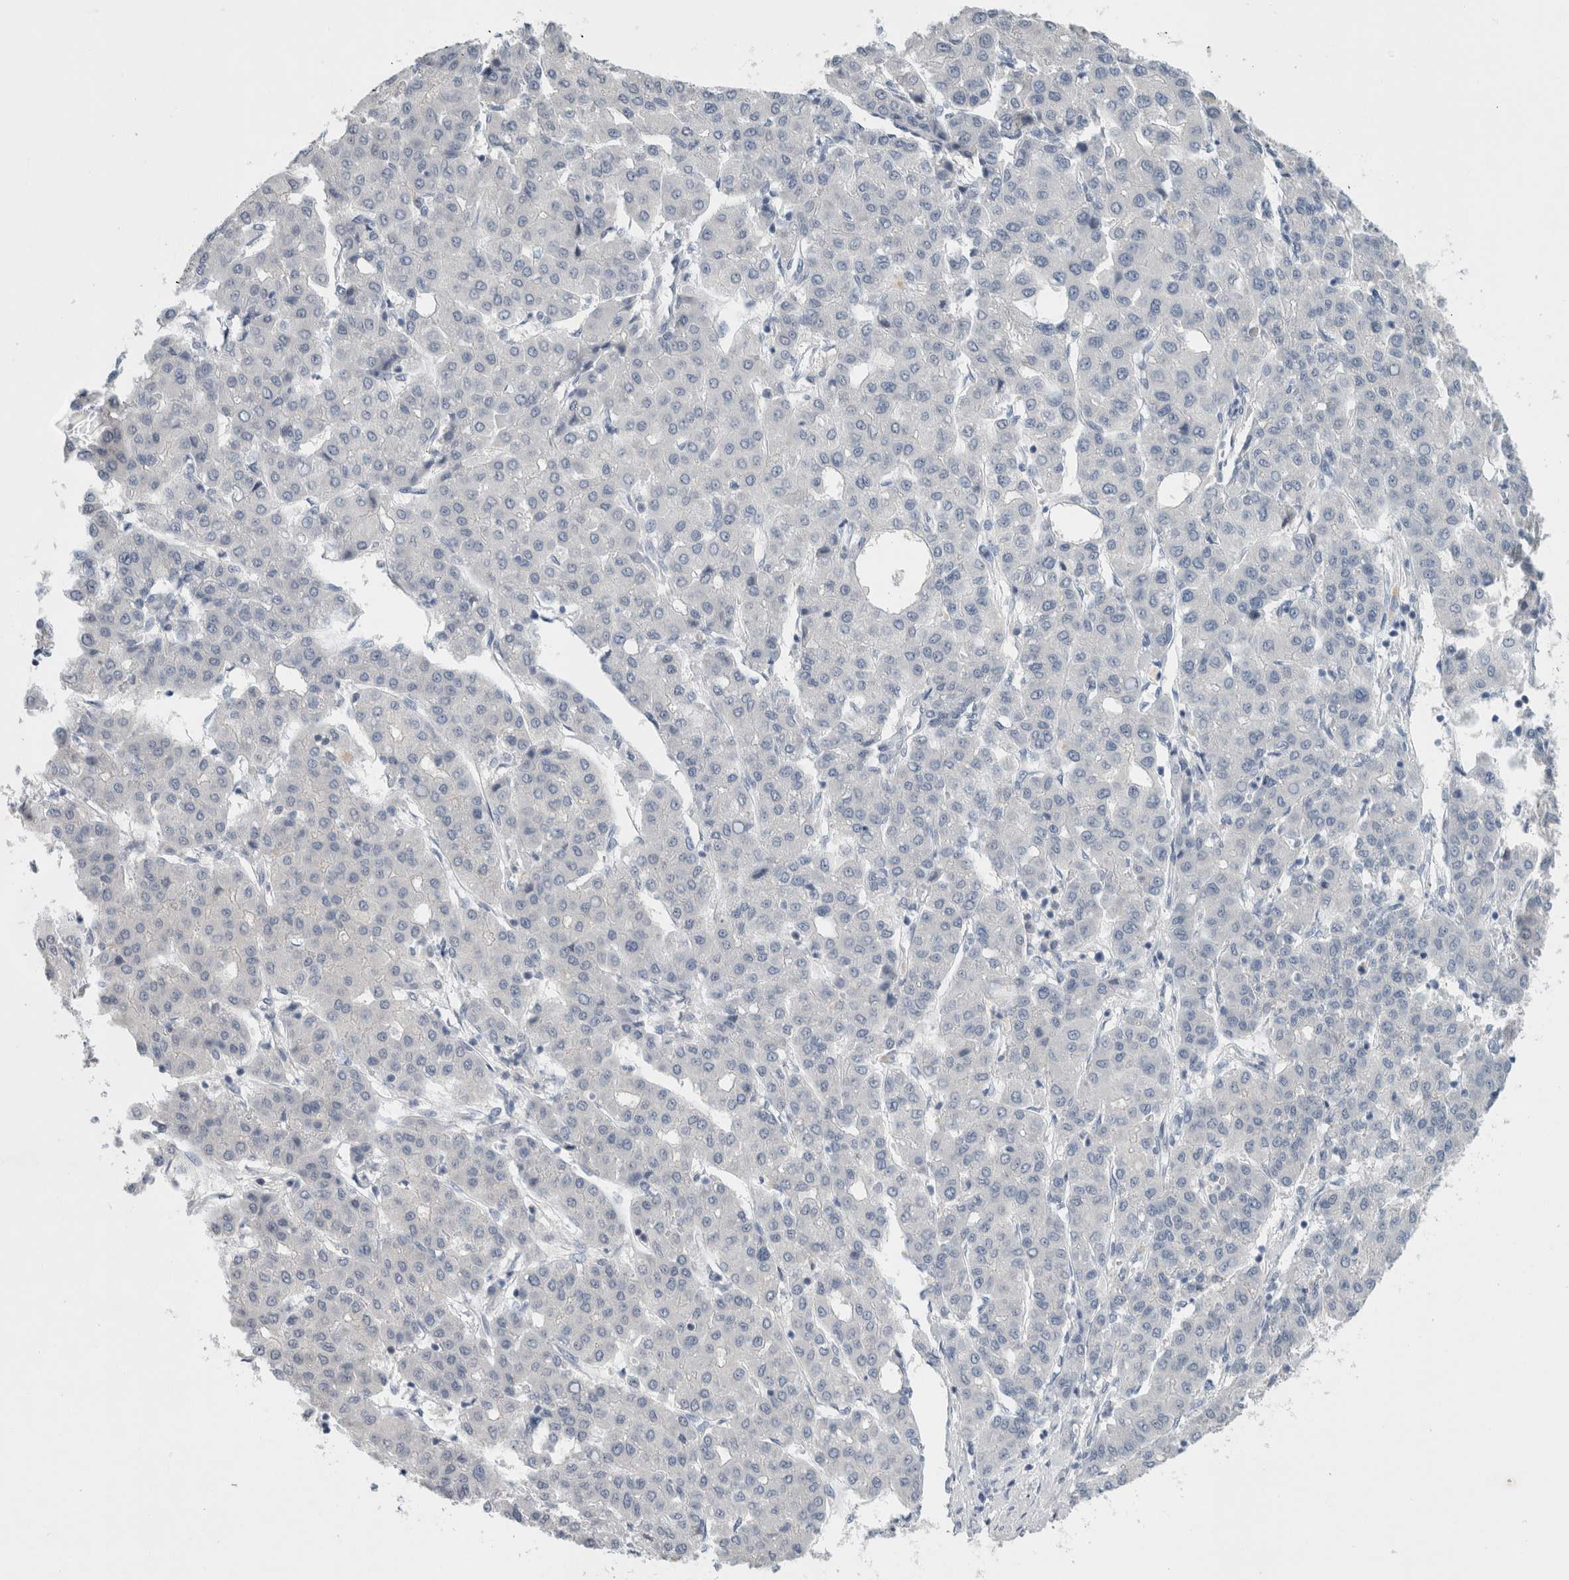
{"staining": {"intensity": "negative", "quantity": "none", "location": "none"}, "tissue": "liver cancer", "cell_type": "Tumor cells", "image_type": "cancer", "snomed": [{"axis": "morphology", "description": "Carcinoma, Hepatocellular, NOS"}, {"axis": "topography", "description": "Liver"}], "caption": "An IHC micrograph of liver hepatocellular carcinoma is shown. There is no staining in tumor cells of liver hepatocellular carcinoma.", "gene": "CASP6", "patient": {"sex": "male", "age": 65}}